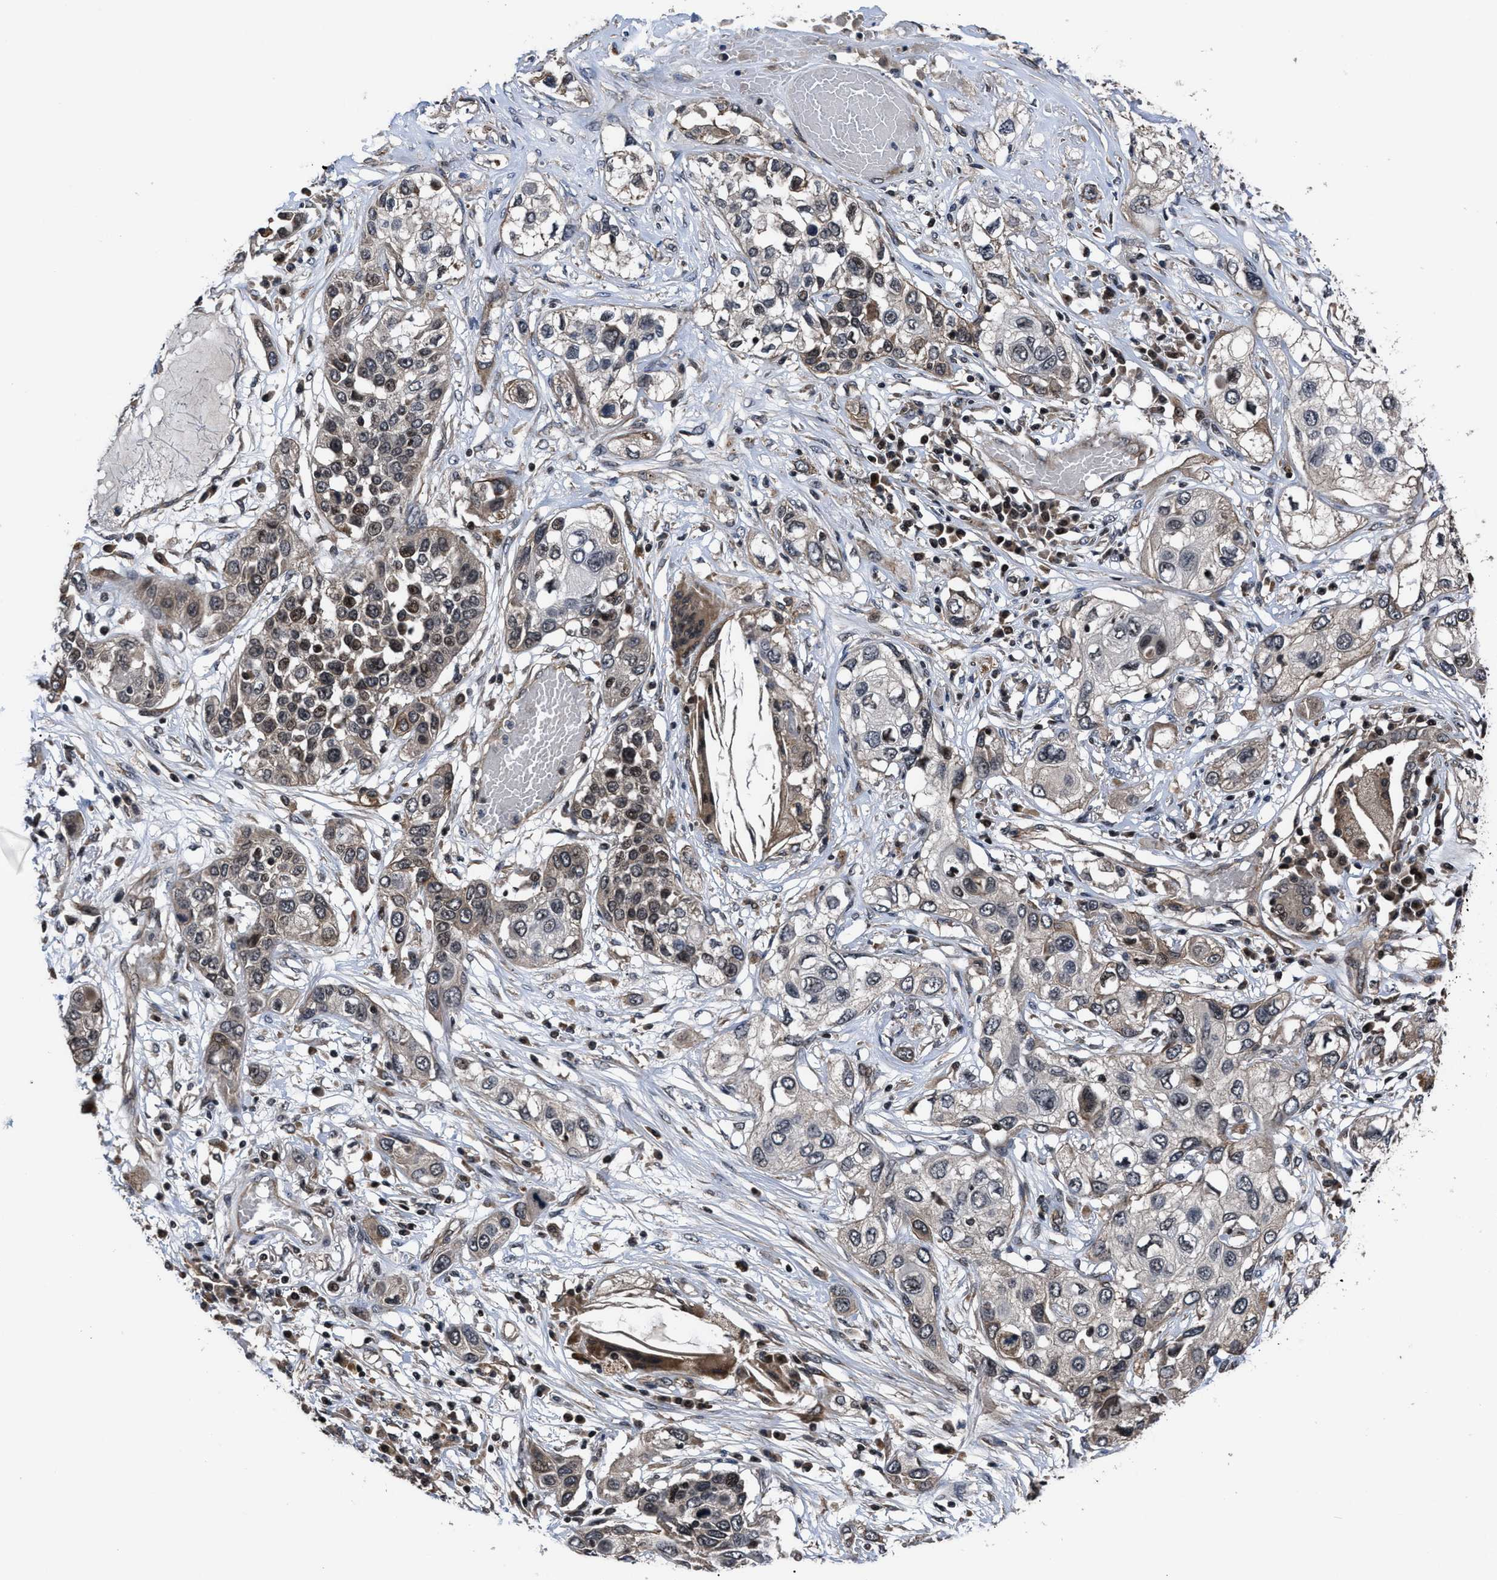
{"staining": {"intensity": "weak", "quantity": ">75%", "location": "cytoplasmic/membranous,nuclear"}, "tissue": "lung cancer", "cell_type": "Tumor cells", "image_type": "cancer", "snomed": [{"axis": "morphology", "description": "Squamous cell carcinoma, NOS"}, {"axis": "topography", "description": "Lung"}], "caption": "The histopathology image shows immunohistochemical staining of lung cancer (squamous cell carcinoma). There is weak cytoplasmic/membranous and nuclear expression is identified in about >75% of tumor cells.", "gene": "DNAJC14", "patient": {"sex": "male", "age": 71}}